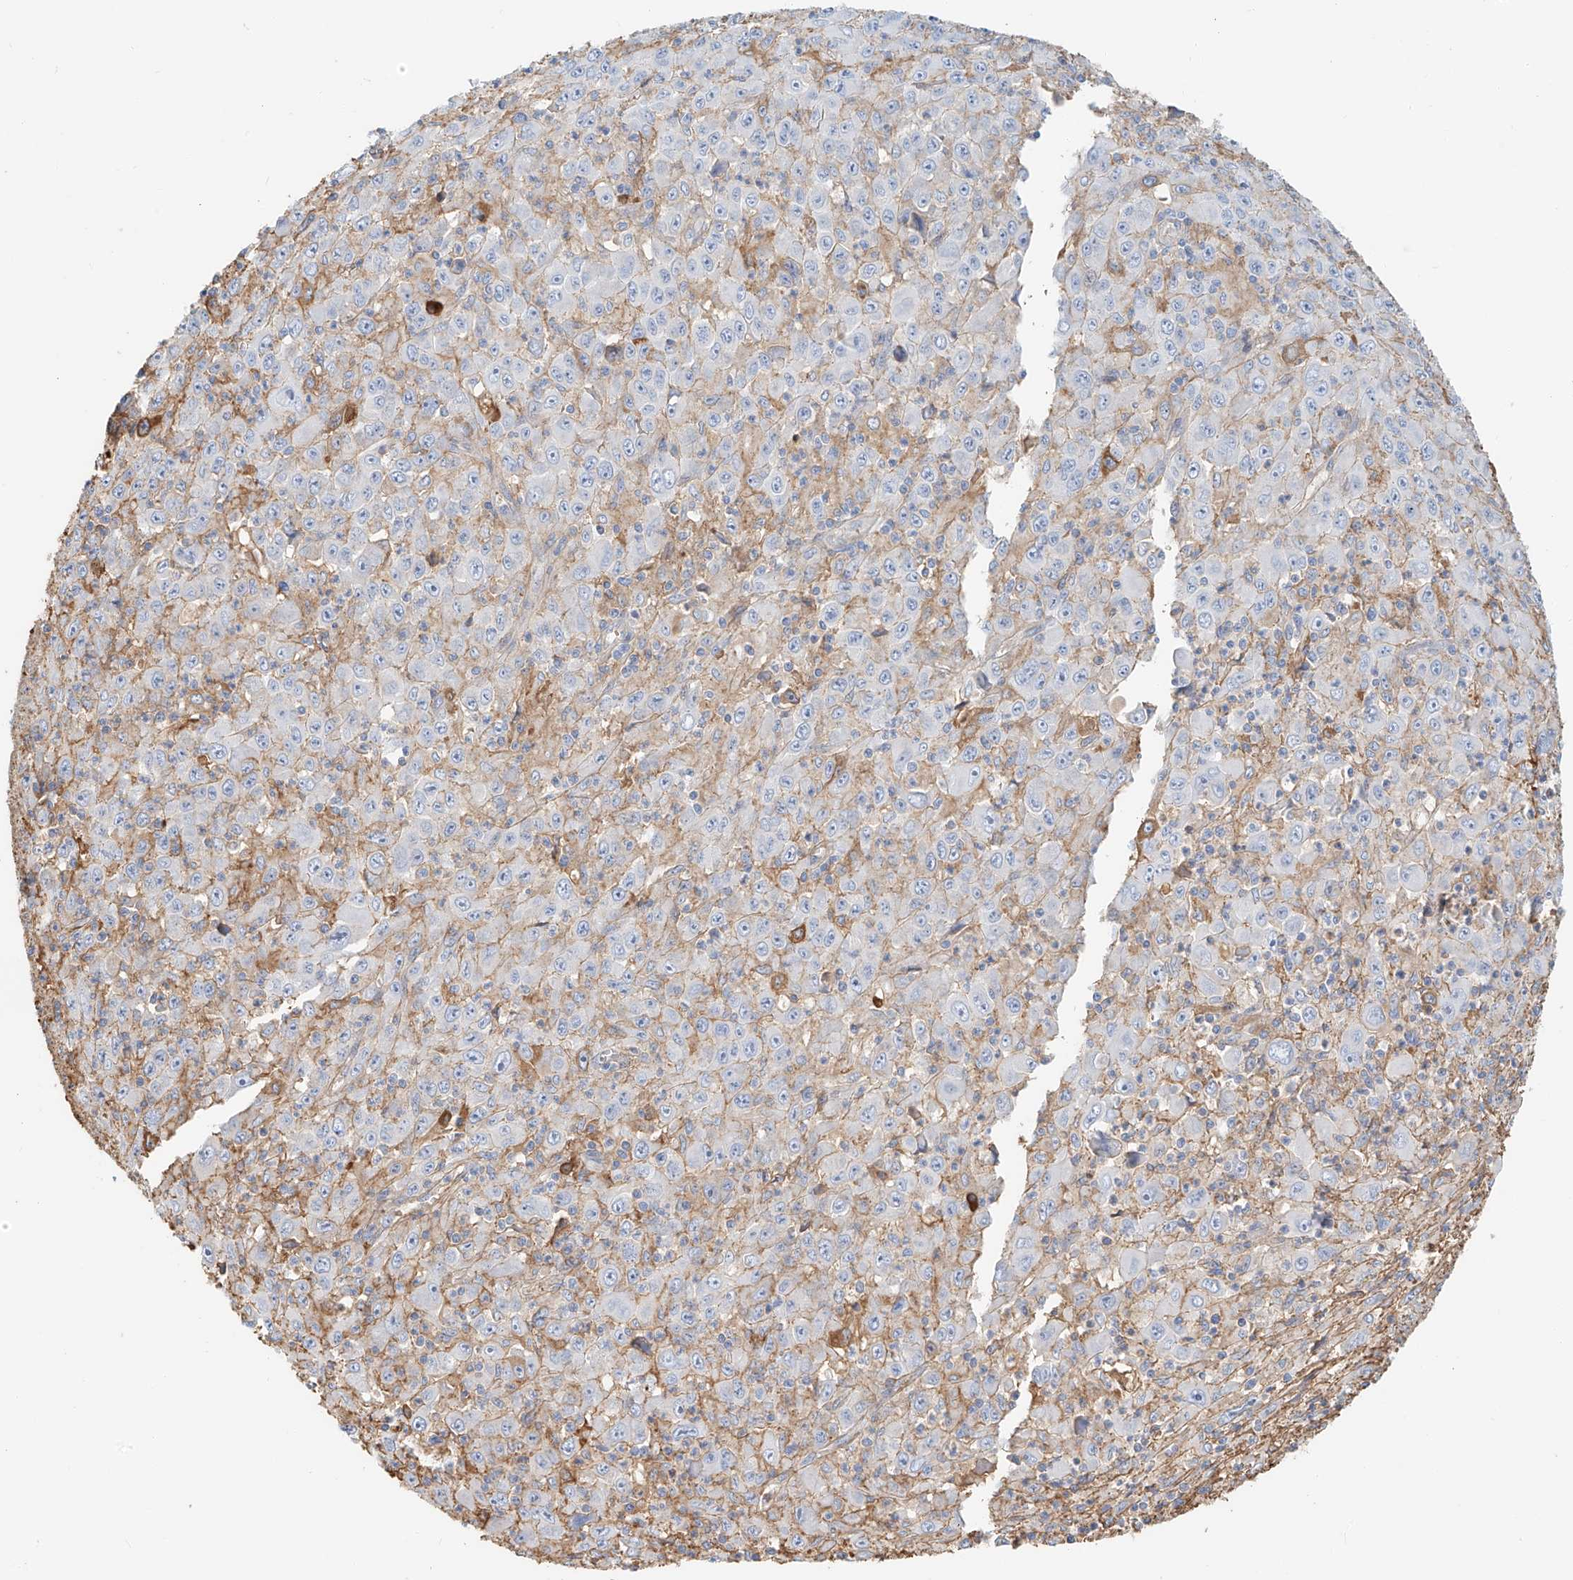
{"staining": {"intensity": "negative", "quantity": "none", "location": "none"}, "tissue": "melanoma", "cell_type": "Tumor cells", "image_type": "cancer", "snomed": [{"axis": "morphology", "description": "Malignant melanoma, Metastatic site"}, {"axis": "topography", "description": "Skin"}], "caption": "DAB immunohistochemical staining of human malignant melanoma (metastatic site) shows no significant expression in tumor cells.", "gene": "ZFP30", "patient": {"sex": "female", "age": 56}}